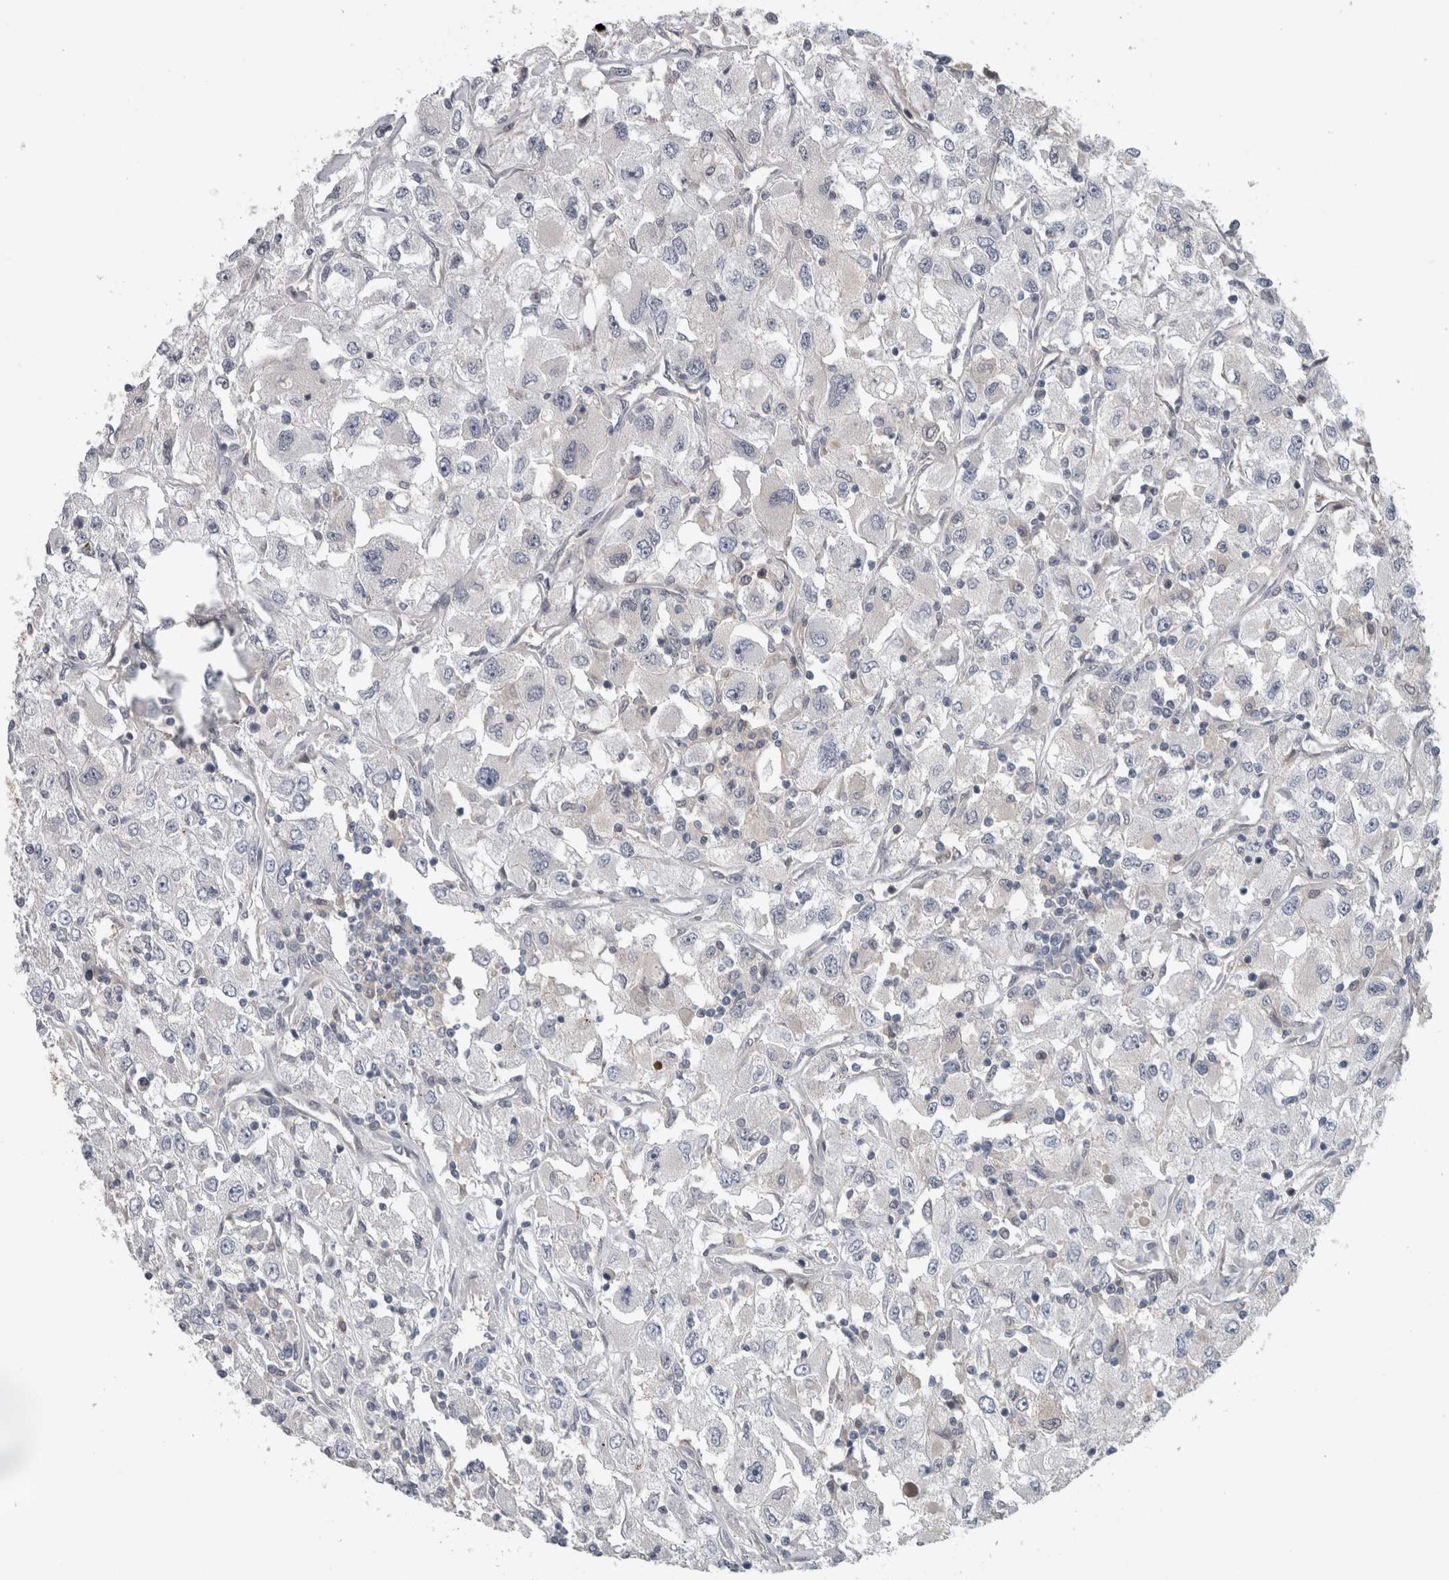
{"staining": {"intensity": "negative", "quantity": "none", "location": "none"}, "tissue": "renal cancer", "cell_type": "Tumor cells", "image_type": "cancer", "snomed": [{"axis": "morphology", "description": "Adenocarcinoma, NOS"}, {"axis": "topography", "description": "Kidney"}], "caption": "Image shows no significant protein positivity in tumor cells of renal cancer.", "gene": "NAPRT", "patient": {"sex": "female", "age": 52}}